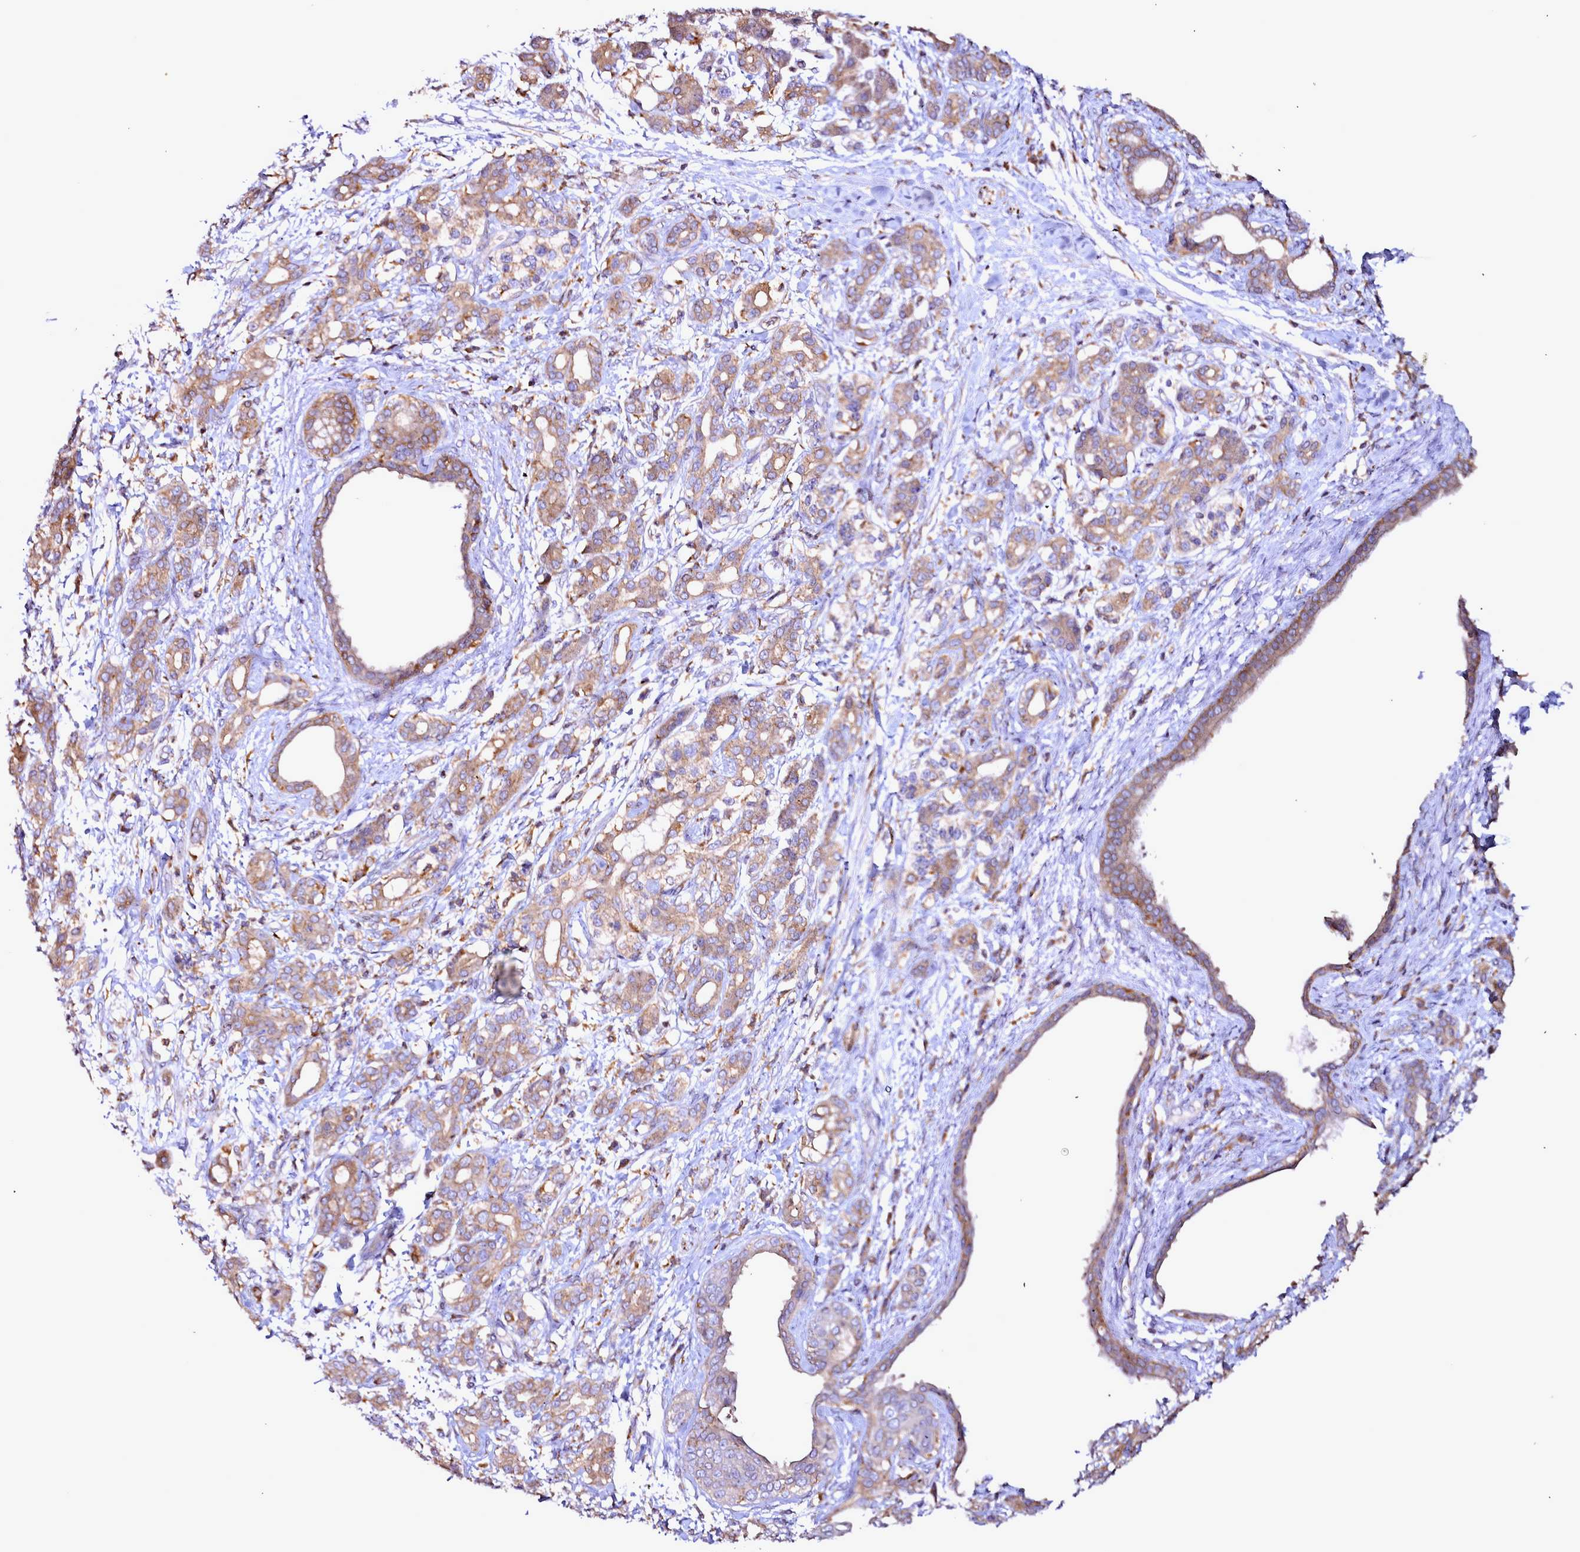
{"staining": {"intensity": "moderate", "quantity": ">75%", "location": "cytoplasmic/membranous"}, "tissue": "pancreatic cancer", "cell_type": "Tumor cells", "image_type": "cancer", "snomed": [{"axis": "morphology", "description": "Adenocarcinoma, NOS"}, {"axis": "topography", "description": "Pancreas"}], "caption": "About >75% of tumor cells in human pancreatic cancer (adenocarcinoma) exhibit moderate cytoplasmic/membranous protein expression as visualized by brown immunohistochemical staining.", "gene": "NCKAP1L", "patient": {"sex": "female", "age": 55}}